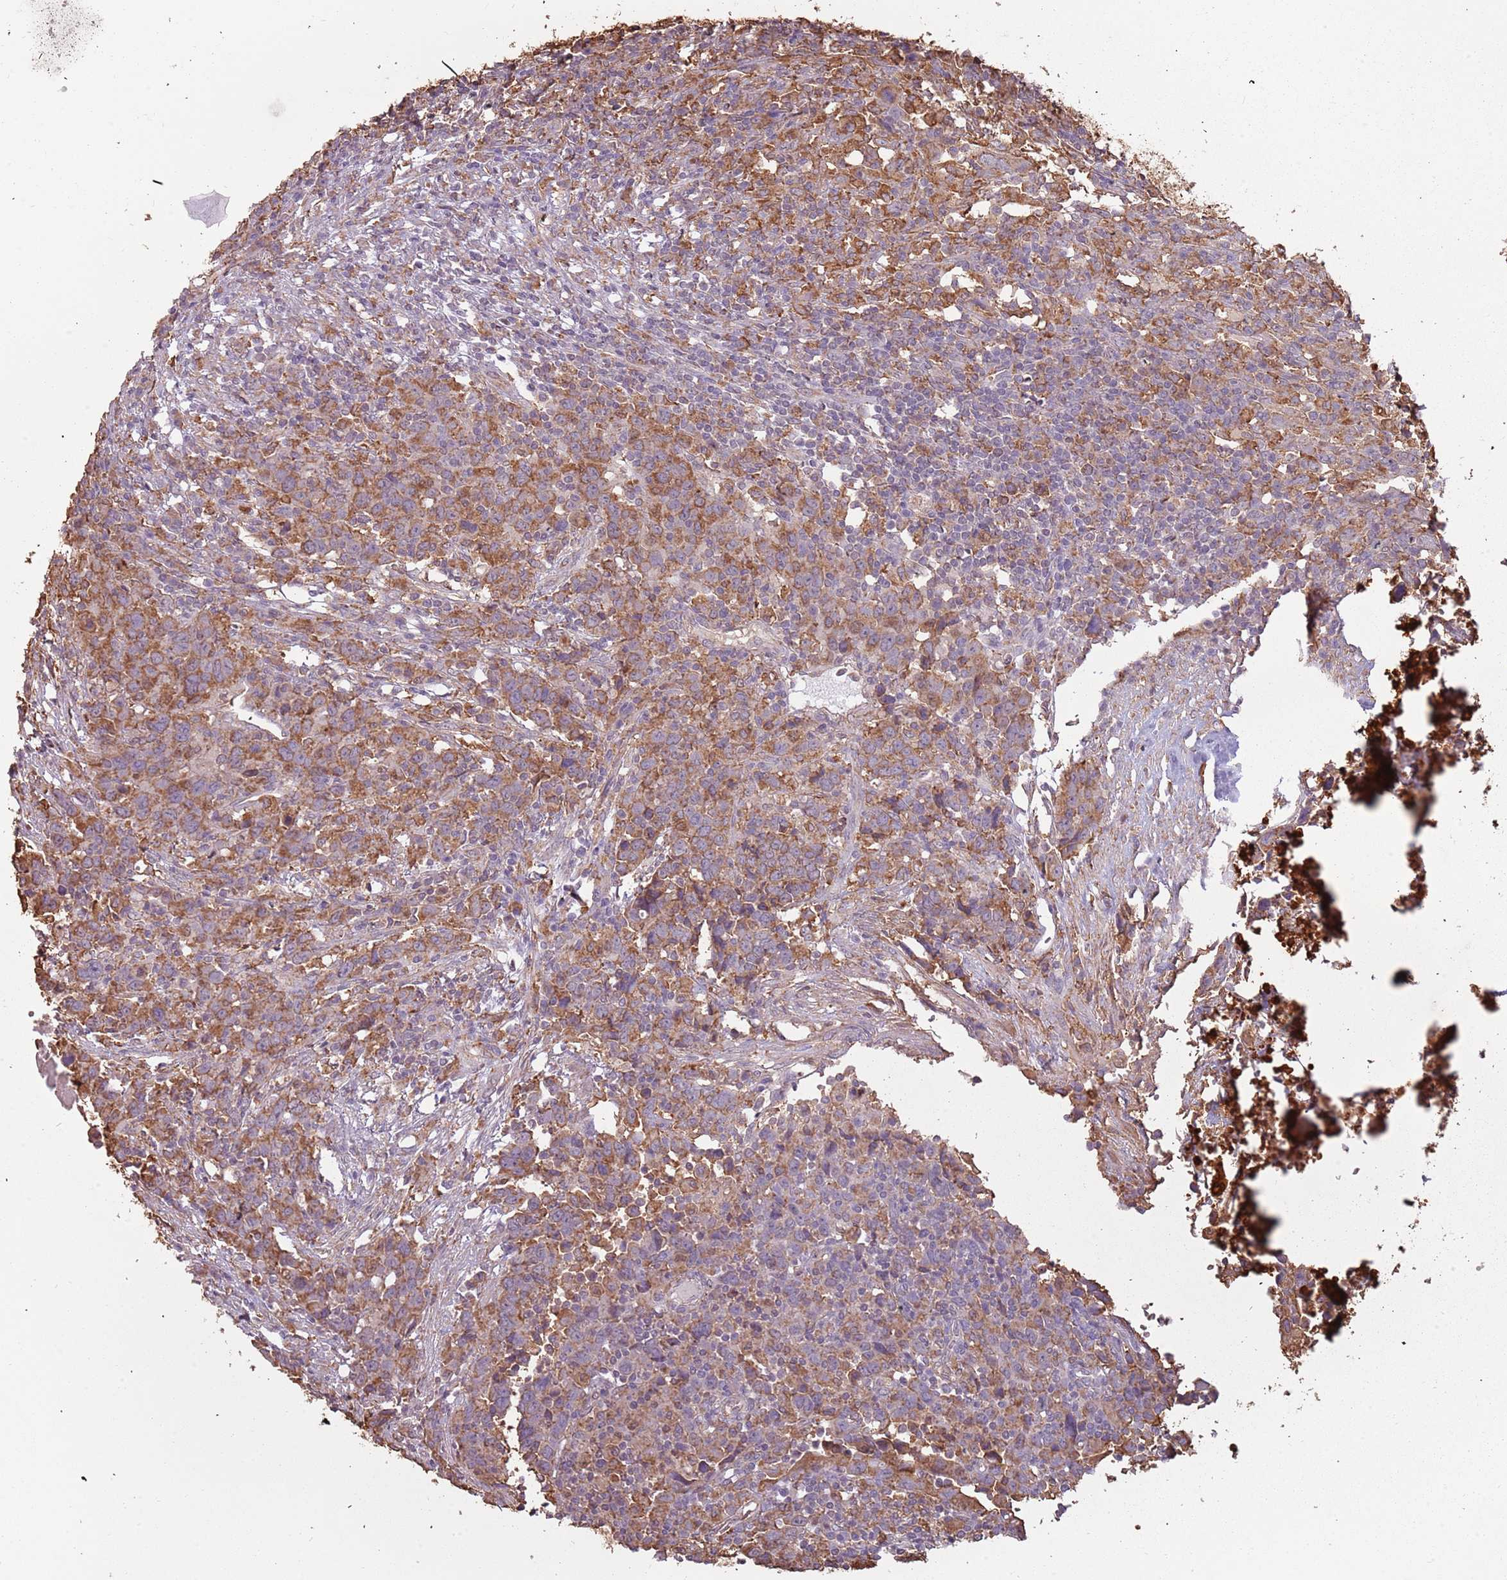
{"staining": {"intensity": "moderate", "quantity": ">75%", "location": "cytoplasmic/membranous"}, "tissue": "urothelial cancer", "cell_type": "Tumor cells", "image_type": "cancer", "snomed": [{"axis": "morphology", "description": "Urothelial carcinoma, High grade"}, {"axis": "topography", "description": "Urinary bladder"}], "caption": "High-grade urothelial carcinoma stained for a protein (brown) exhibits moderate cytoplasmic/membranous positive positivity in approximately >75% of tumor cells.", "gene": "ATOSB", "patient": {"sex": "male", "age": 61}}